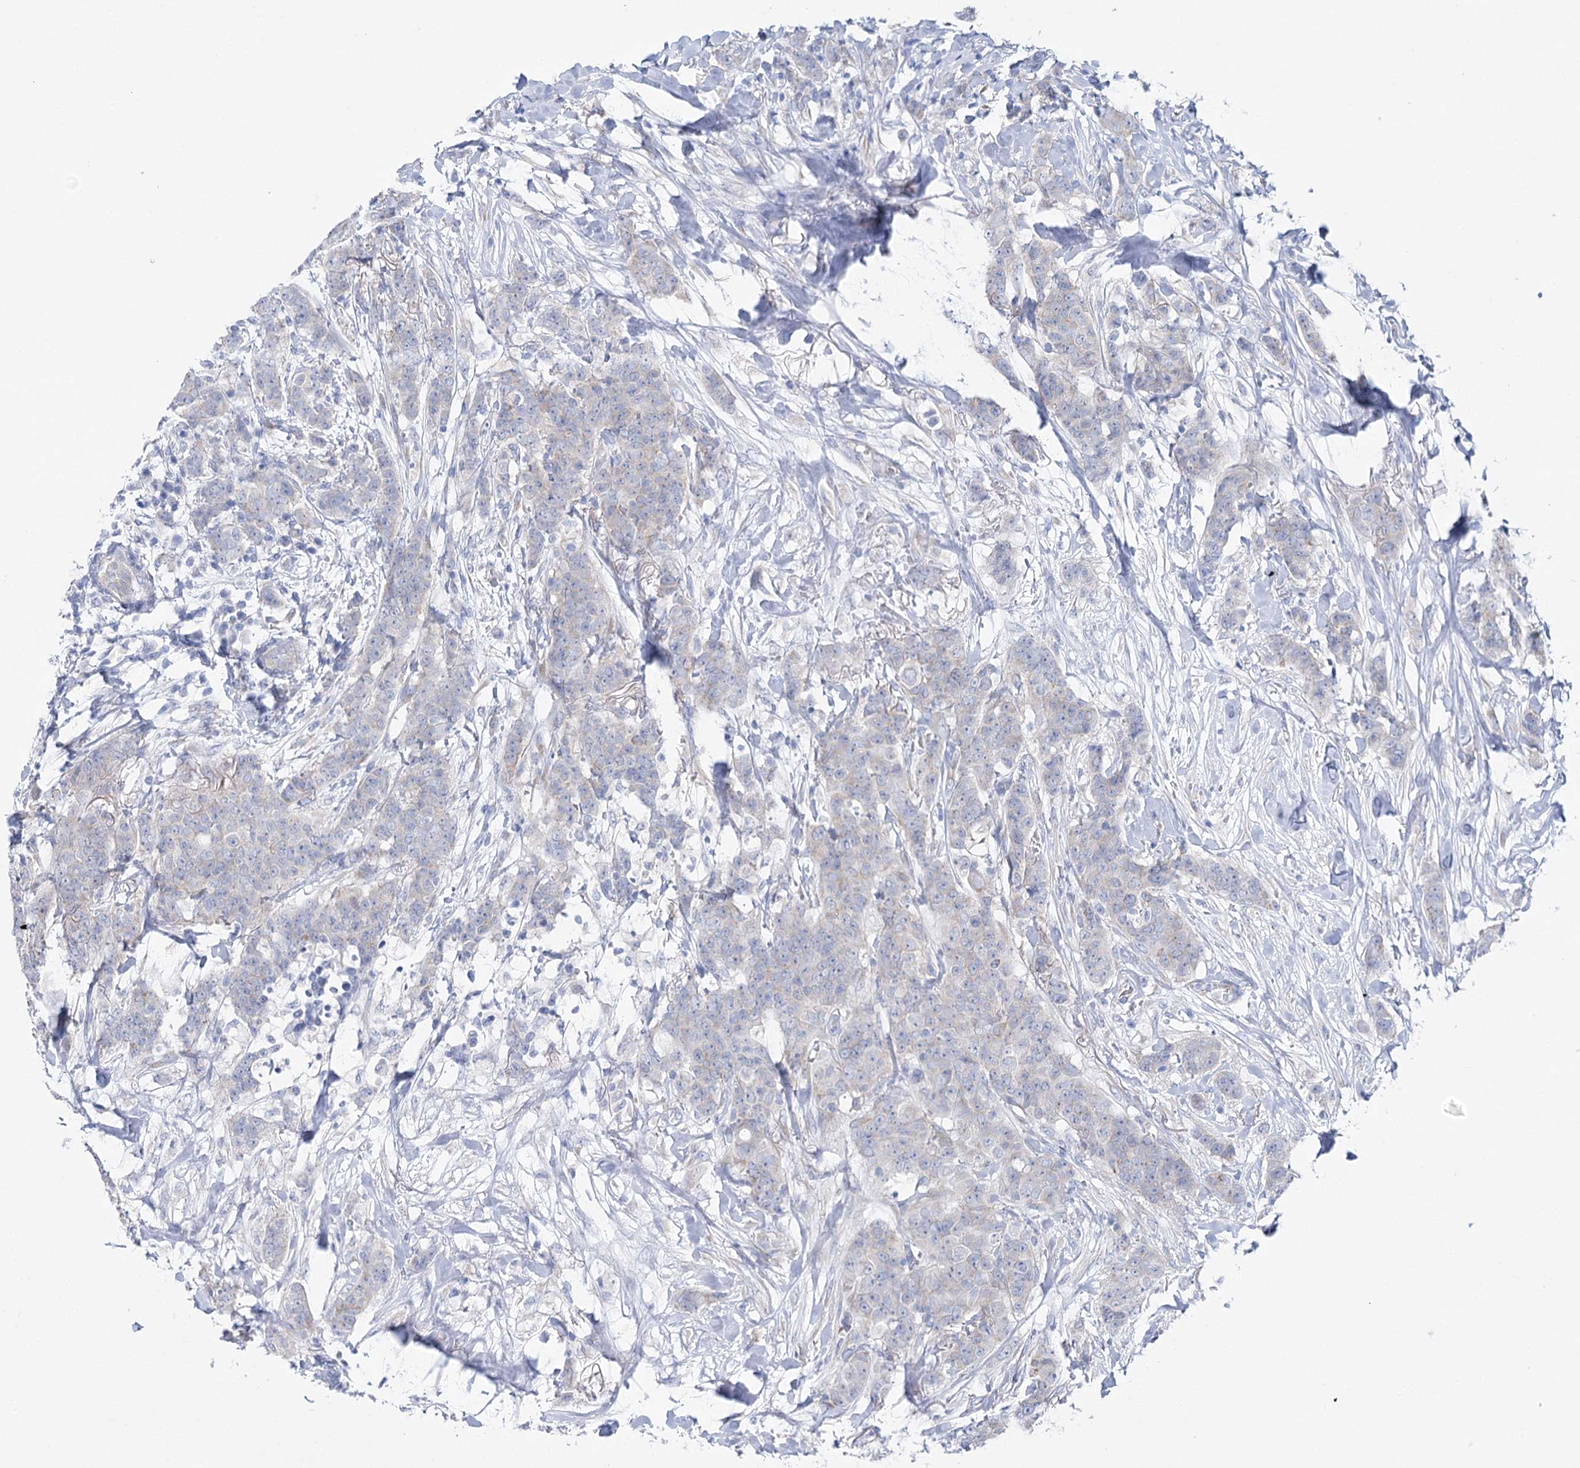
{"staining": {"intensity": "negative", "quantity": "none", "location": "none"}, "tissue": "breast cancer", "cell_type": "Tumor cells", "image_type": "cancer", "snomed": [{"axis": "morphology", "description": "Duct carcinoma"}, {"axis": "topography", "description": "Breast"}], "caption": "Tumor cells show no significant positivity in breast cancer. Brightfield microscopy of immunohistochemistry (IHC) stained with DAB (brown) and hematoxylin (blue), captured at high magnification.", "gene": "CSN3", "patient": {"sex": "female", "age": 40}}